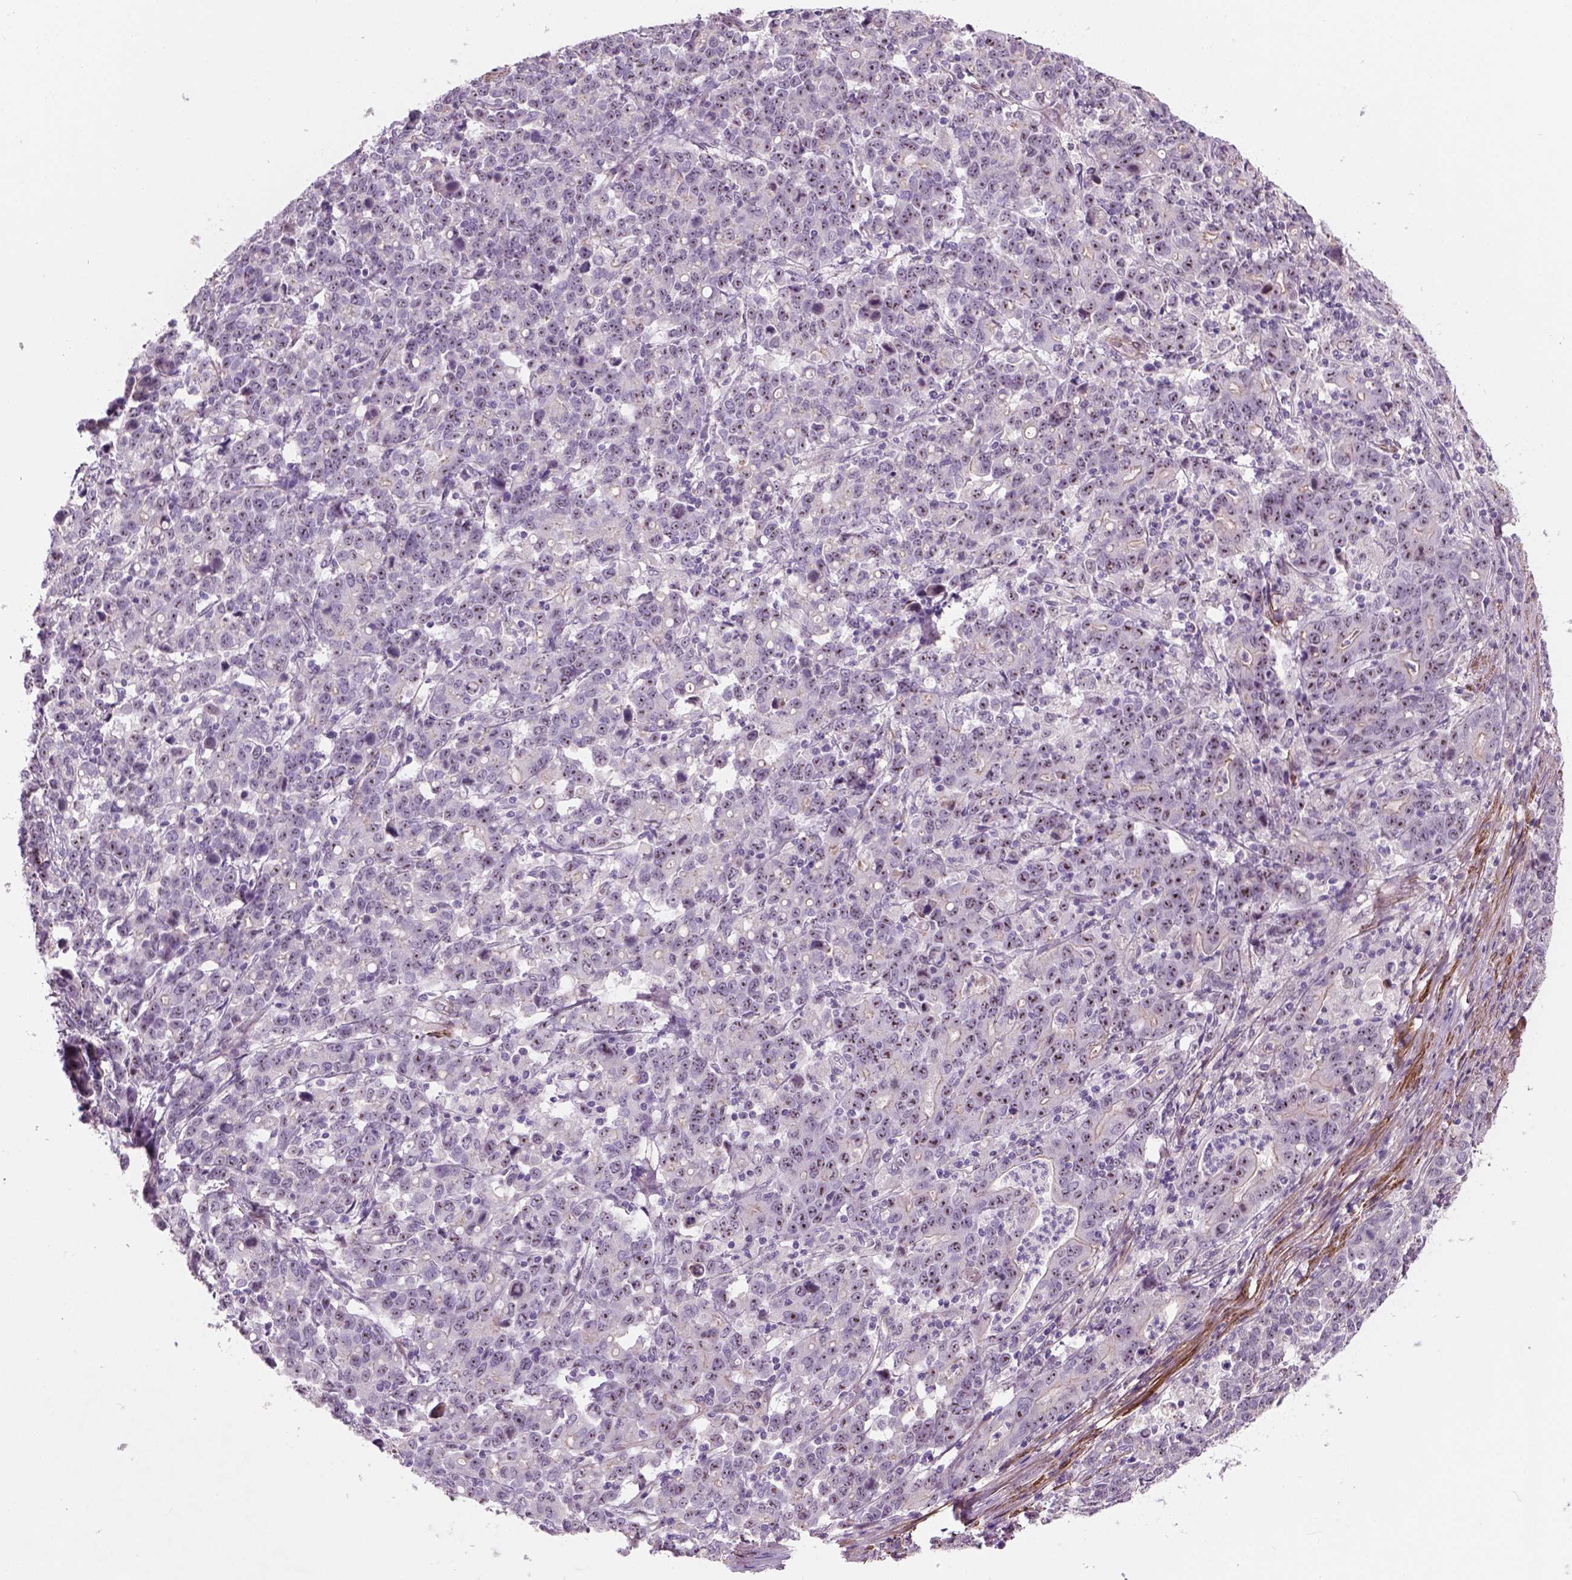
{"staining": {"intensity": "moderate", "quantity": ">75%", "location": "nuclear"}, "tissue": "stomach cancer", "cell_type": "Tumor cells", "image_type": "cancer", "snomed": [{"axis": "morphology", "description": "Adenocarcinoma, NOS"}, {"axis": "topography", "description": "Stomach, upper"}], "caption": "Immunohistochemistry (IHC) (DAB (3,3'-diaminobenzidine)) staining of stomach adenocarcinoma displays moderate nuclear protein expression in approximately >75% of tumor cells.", "gene": "RRS1", "patient": {"sex": "male", "age": 69}}